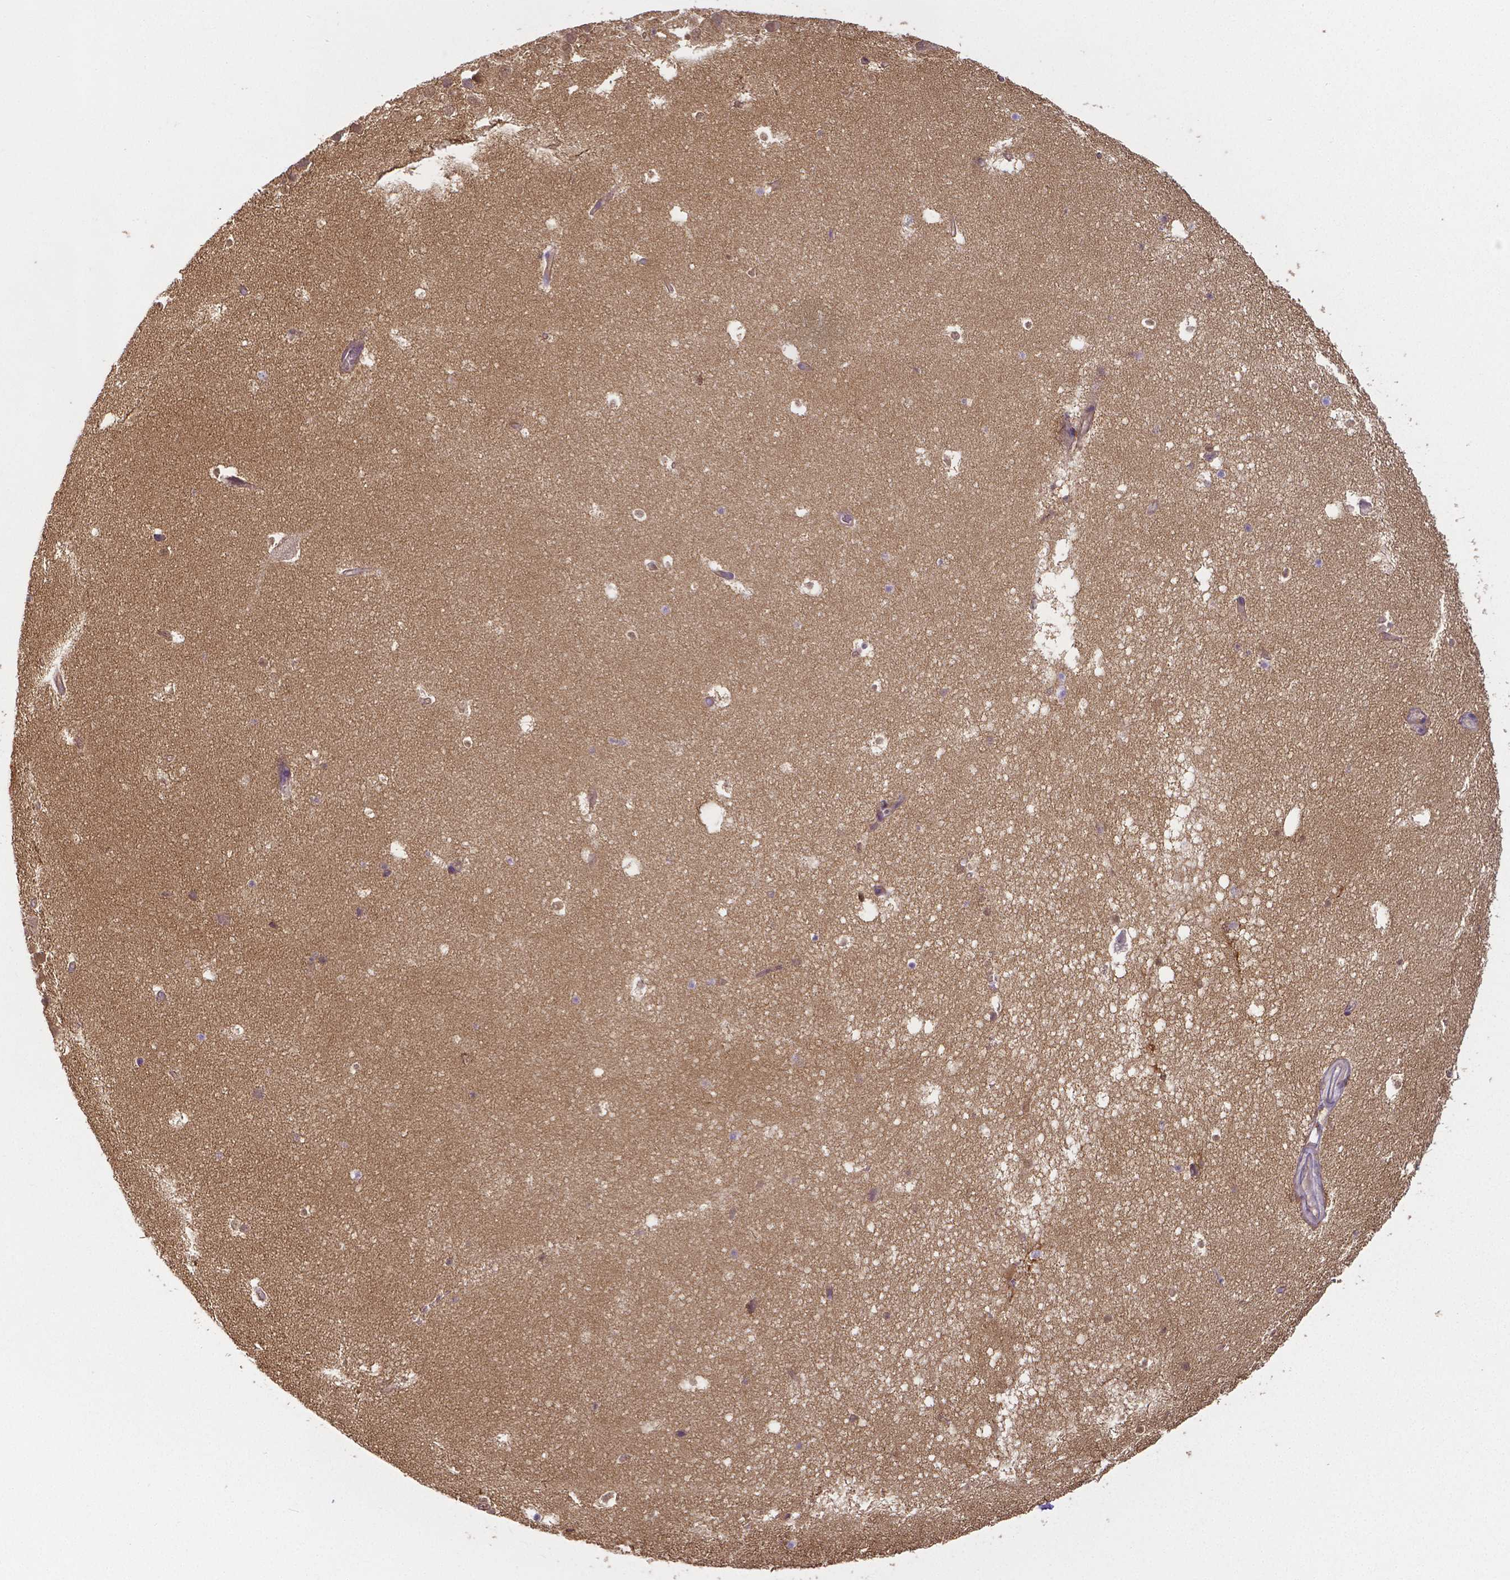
{"staining": {"intensity": "negative", "quantity": "none", "location": "none"}, "tissue": "hippocampus", "cell_type": "Glial cells", "image_type": "normal", "snomed": [{"axis": "morphology", "description": "Normal tissue, NOS"}, {"axis": "topography", "description": "Hippocampus"}], "caption": "Hippocampus stained for a protein using immunohistochemistry exhibits no expression glial cells.", "gene": "CRMP1", "patient": {"sex": "male", "age": 26}}